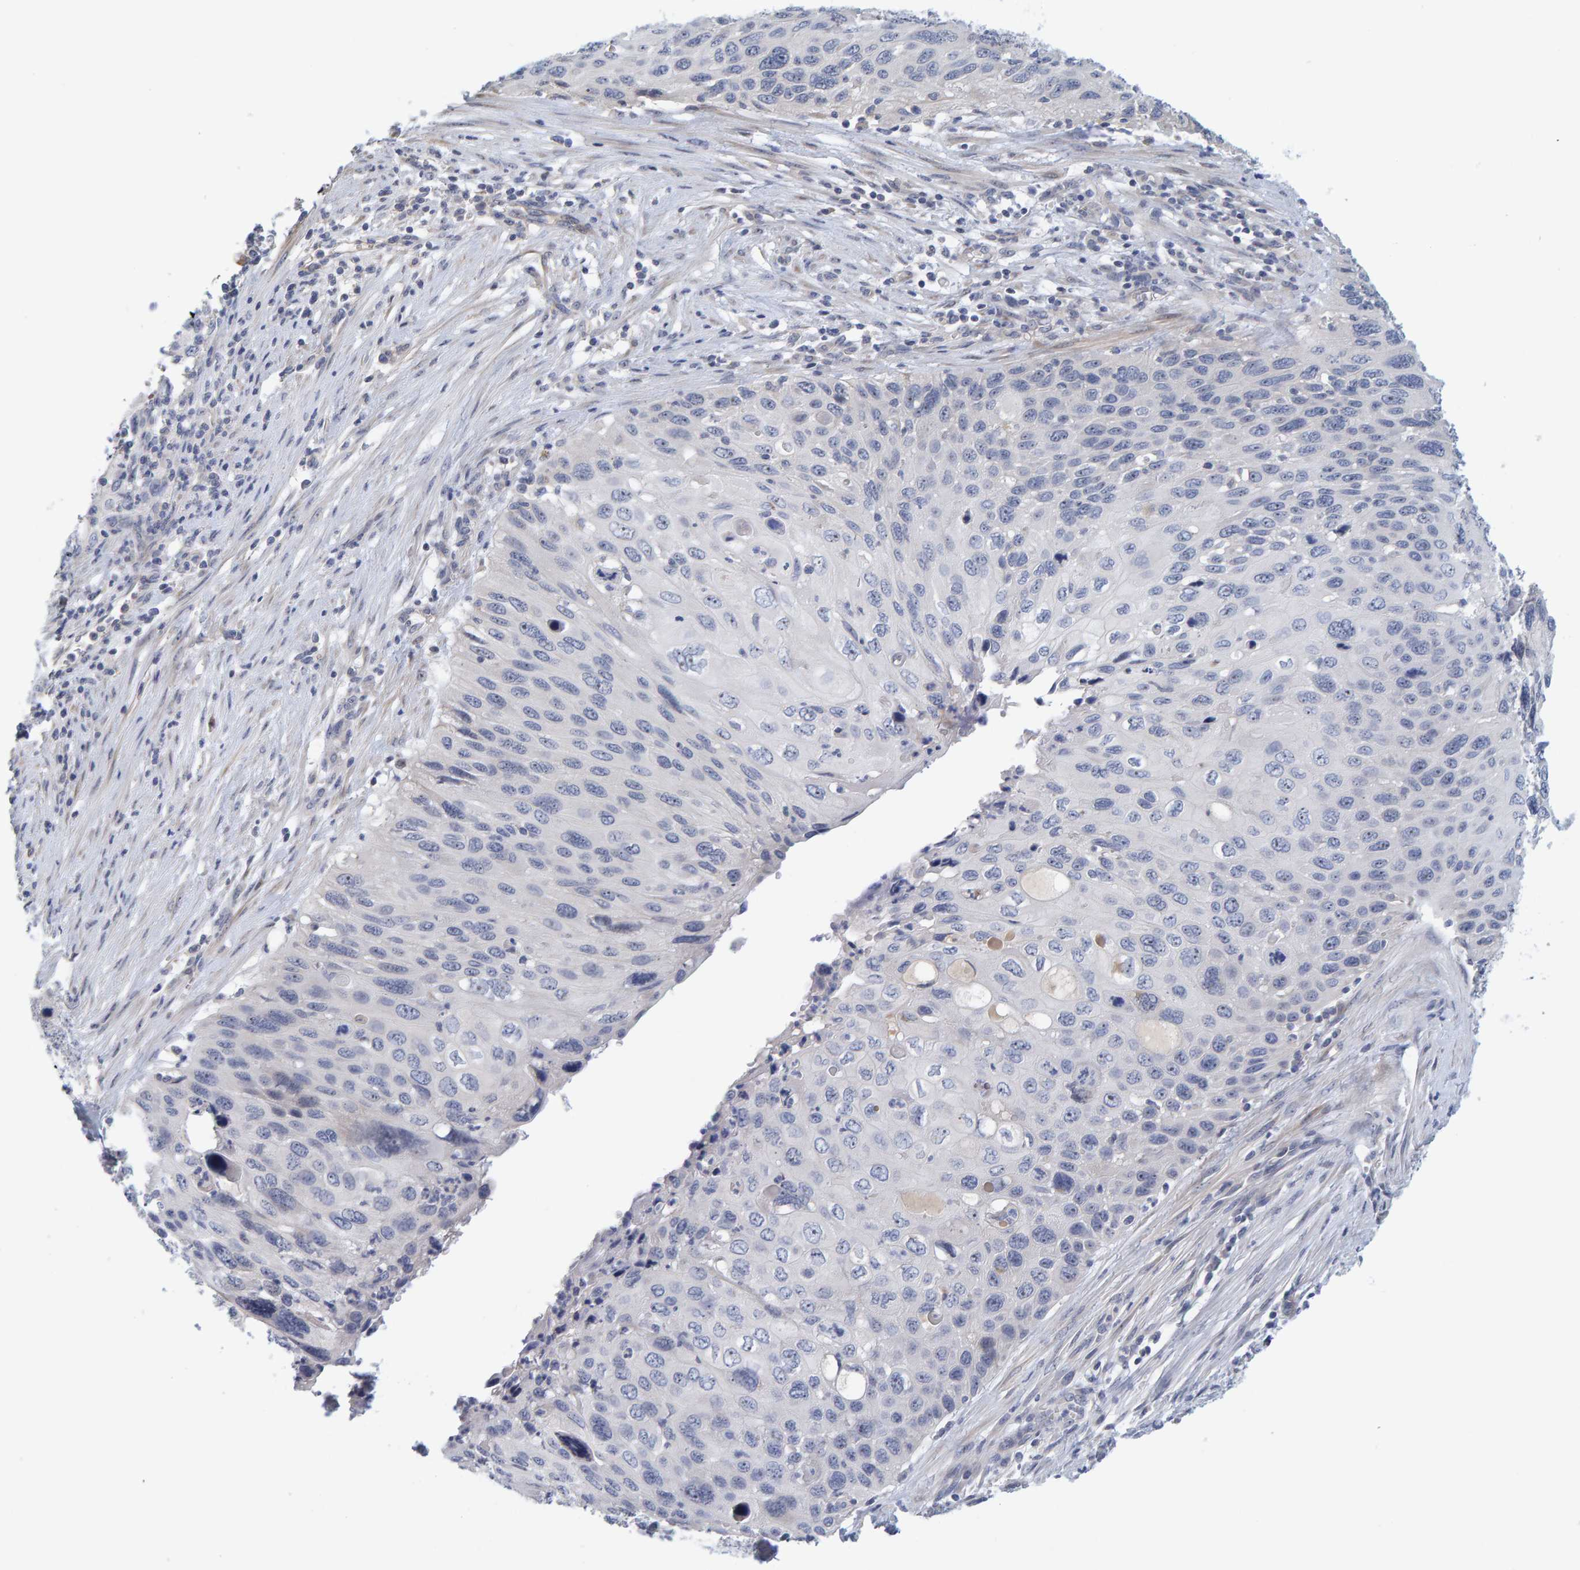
{"staining": {"intensity": "negative", "quantity": "none", "location": "none"}, "tissue": "cervical cancer", "cell_type": "Tumor cells", "image_type": "cancer", "snomed": [{"axis": "morphology", "description": "Squamous cell carcinoma, NOS"}, {"axis": "topography", "description": "Cervix"}], "caption": "The histopathology image exhibits no significant staining in tumor cells of cervical cancer. The staining was performed using DAB to visualize the protein expression in brown, while the nuclei were stained in blue with hematoxylin (Magnification: 20x).", "gene": "ZNF77", "patient": {"sex": "female", "age": 70}}